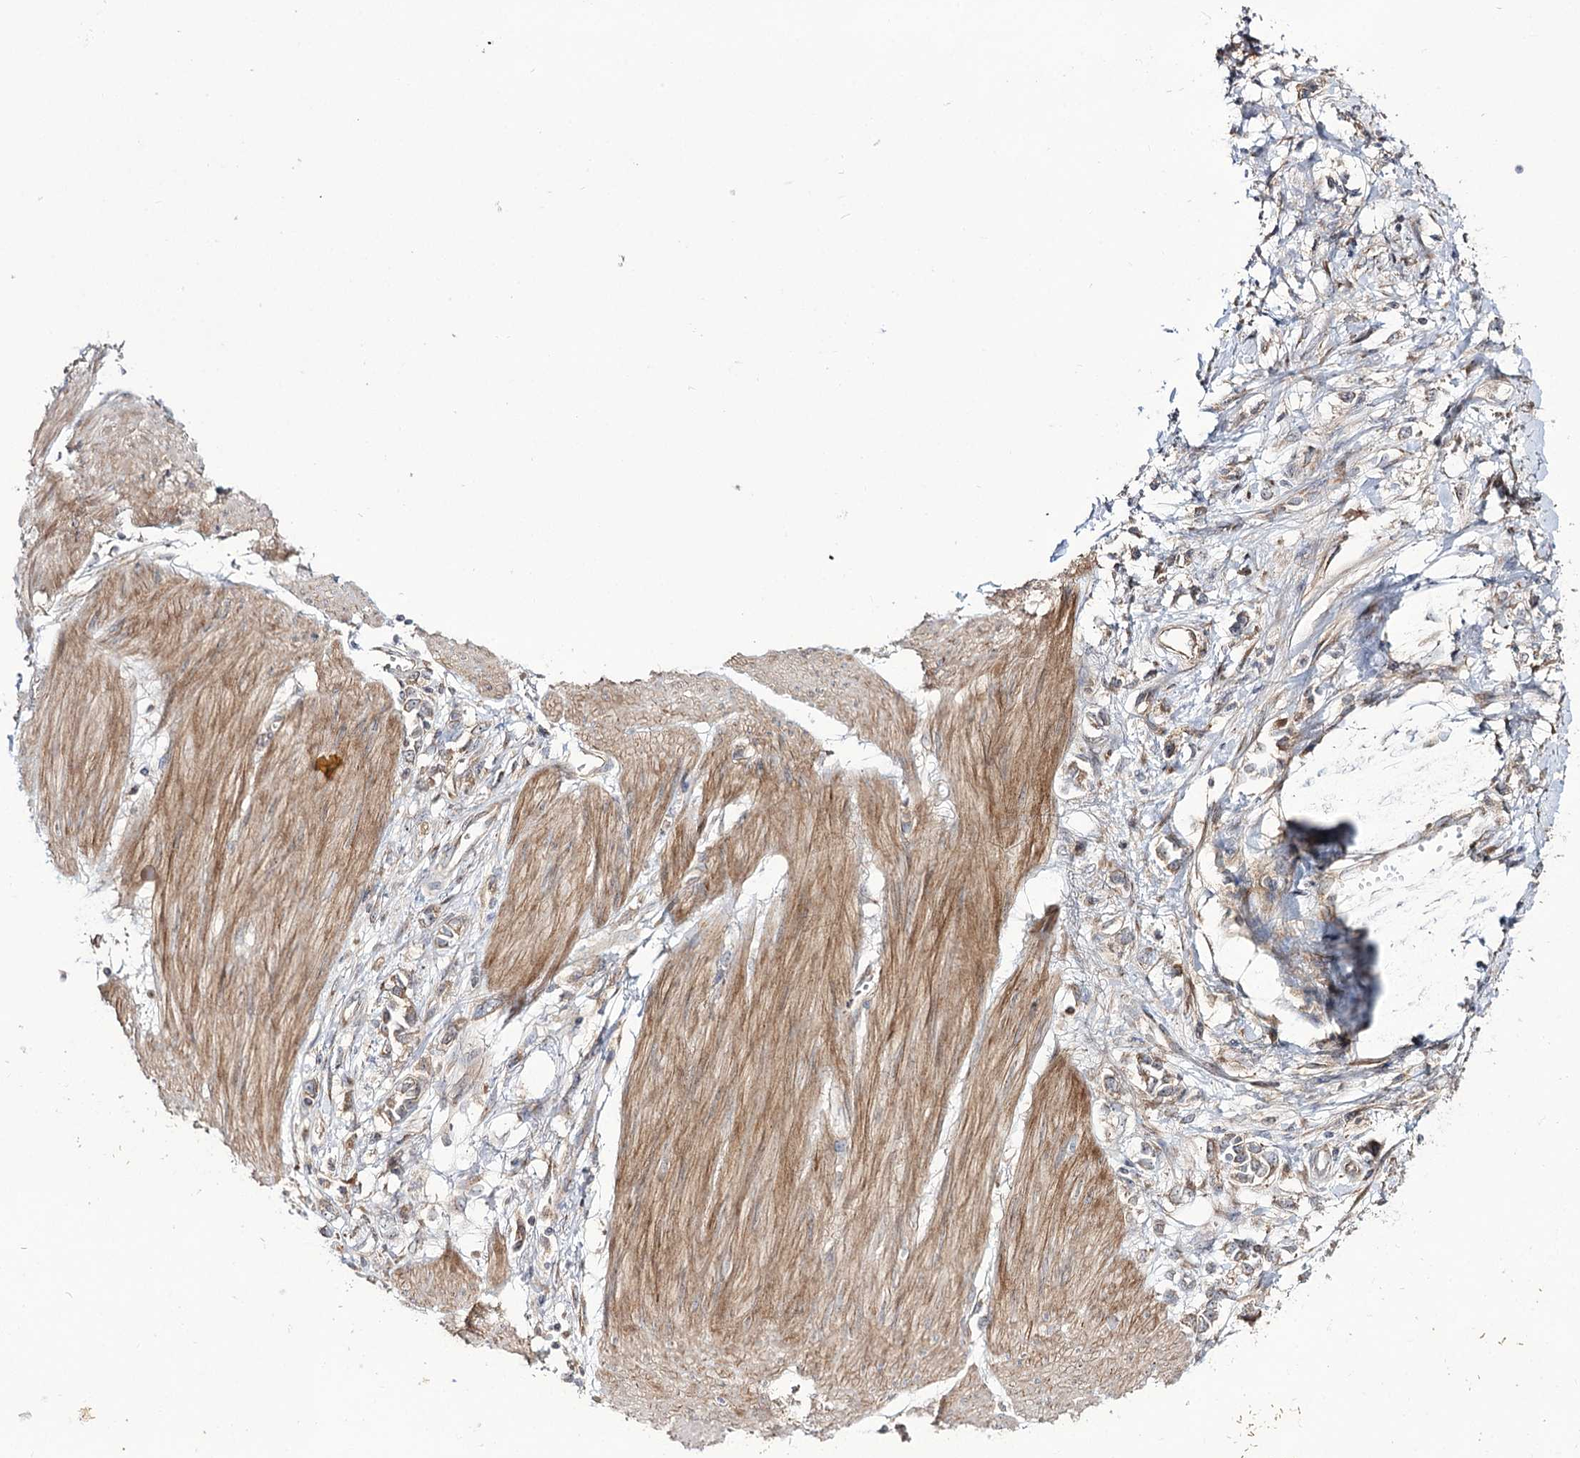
{"staining": {"intensity": "moderate", "quantity": ">75%", "location": "cytoplasmic/membranous"}, "tissue": "stomach cancer", "cell_type": "Tumor cells", "image_type": "cancer", "snomed": [{"axis": "morphology", "description": "Adenocarcinoma, NOS"}, {"axis": "topography", "description": "Stomach"}], "caption": "Human adenocarcinoma (stomach) stained for a protein (brown) demonstrates moderate cytoplasmic/membranous positive positivity in about >75% of tumor cells.", "gene": "C11orf80", "patient": {"sex": "female", "age": 76}}